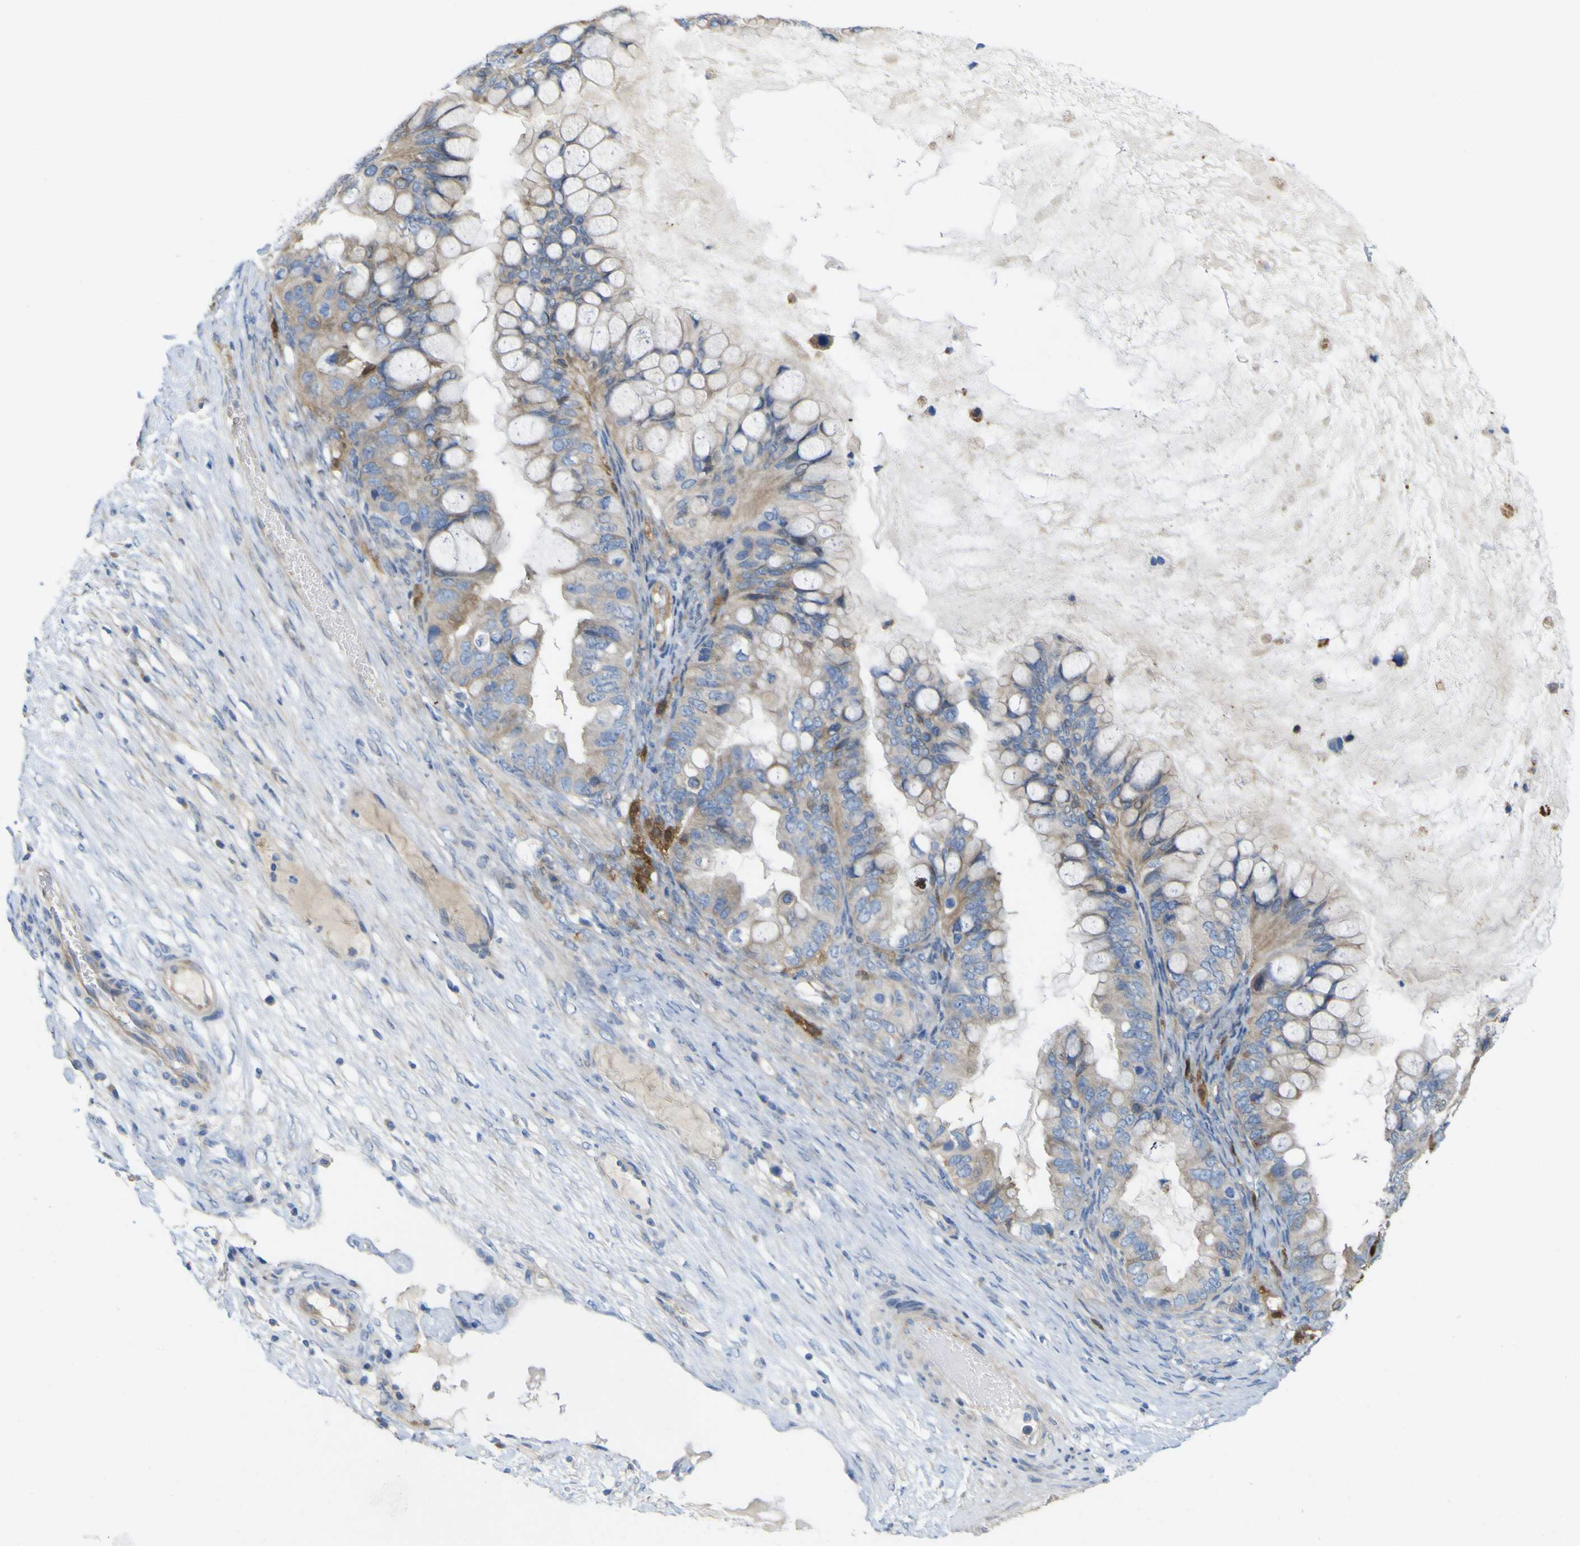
{"staining": {"intensity": "weak", "quantity": "<25%", "location": "cytoplasmic/membranous"}, "tissue": "ovarian cancer", "cell_type": "Tumor cells", "image_type": "cancer", "snomed": [{"axis": "morphology", "description": "Cystadenocarcinoma, mucinous, NOS"}, {"axis": "topography", "description": "Ovary"}], "caption": "Ovarian cancer (mucinous cystadenocarcinoma) was stained to show a protein in brown. There is no significant expression in tumor cells.", "gene": "MYEOV", "patient": {"sex": "female", "age": 80}}